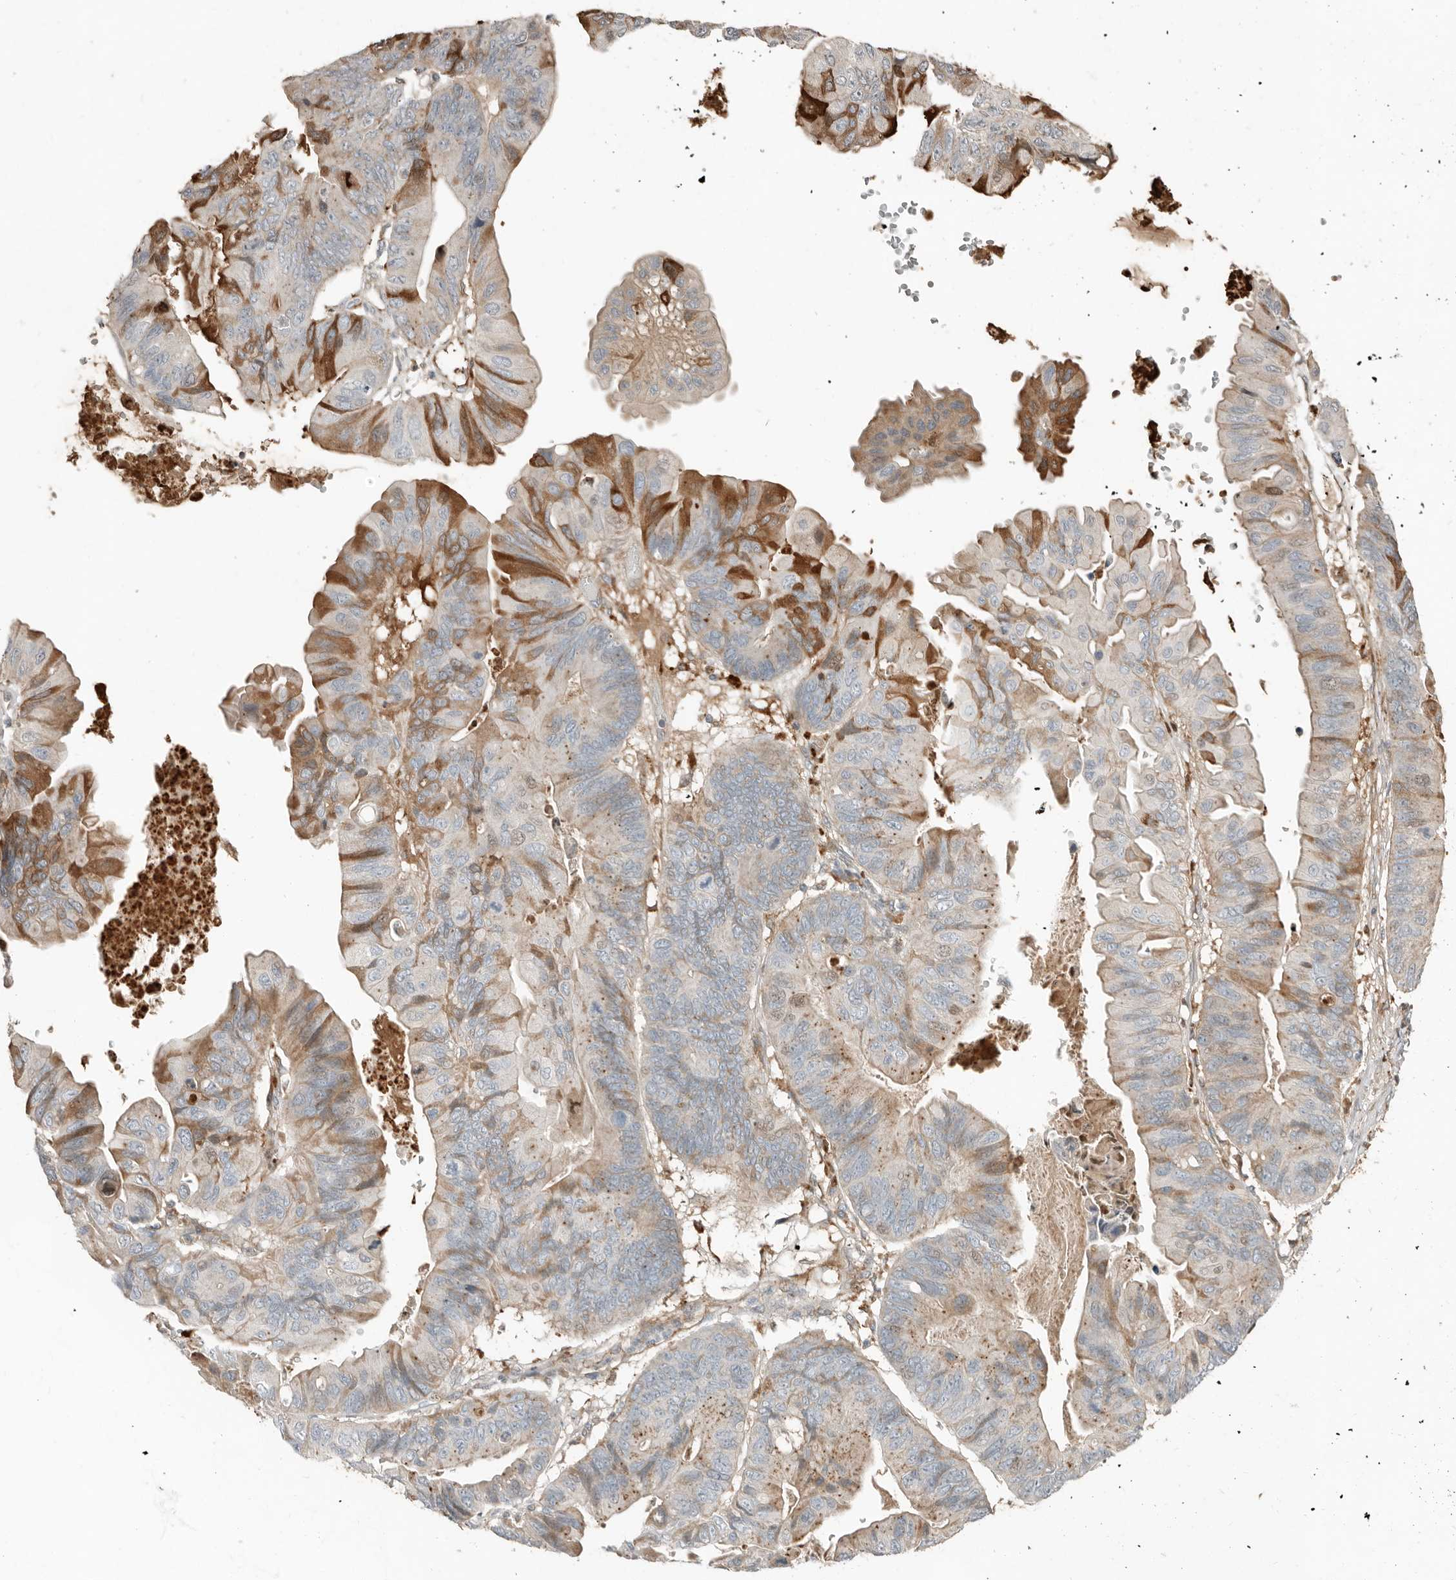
{"staining": {"intensity": "moderate", "quantity": "25%-75%", "location": "cytoplasmic/membranous"}, "tissue": "ovarian cancer", "cell_type": "Tumor cells", "image_type": "cancer", "snomed": [{"axis": "morphology", "description": "Cystadenocarcinoma, mucinous, NOS"}, {"axis": "topography", "description": "Ovary"}], "caption": "A medium amount of moderate cytoplasmic/membranous staining is present in about 25%-75% of tumor cells in ovarian mucinous cystadenocarcinoma tissue.", "gene": "KLHL38", "patient": {"sex": "female", "age": 61}}